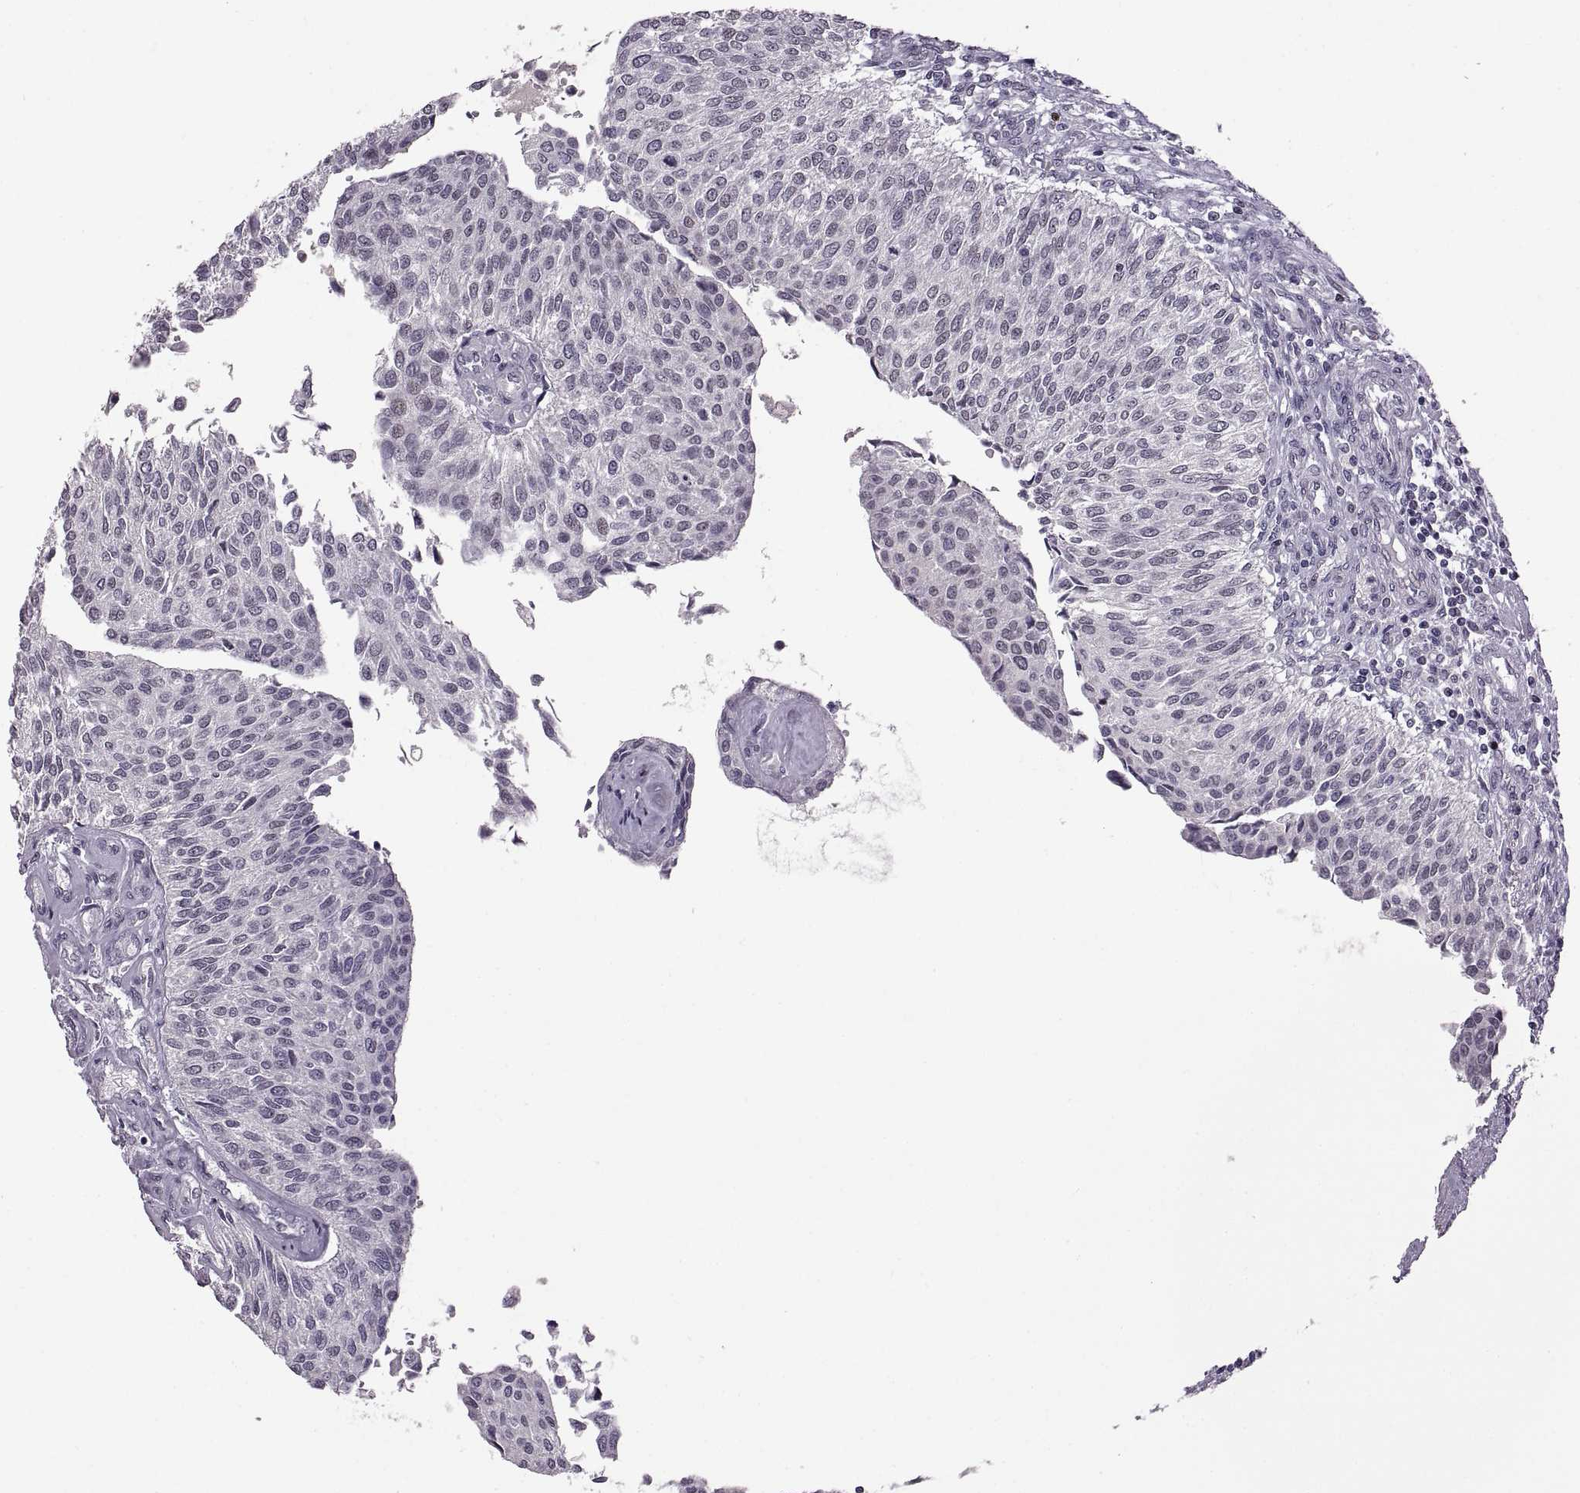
{"staining": {"intensity": "negative", "quantity": "none", "location": "none"}, "tissue": "urothelial cancer", "cell_type": "Tumor cells", "image_type": "cancer", "snomed": [{"axis": "morphology", "description": "Urothelial carcinoma, NOS"}, {"axis": "topography", "description": "Urinary bladder"}], "caption": "High magnification brightfield microscopy of urothelial cancer stained with DAB (3,3'-diaminobenzidine) (brown) and counterstained with hematoxylin (blue): tumor cells show no significant positivity.", "gene": "NEK2", "patient": {"sex": "male", "age": 55}}